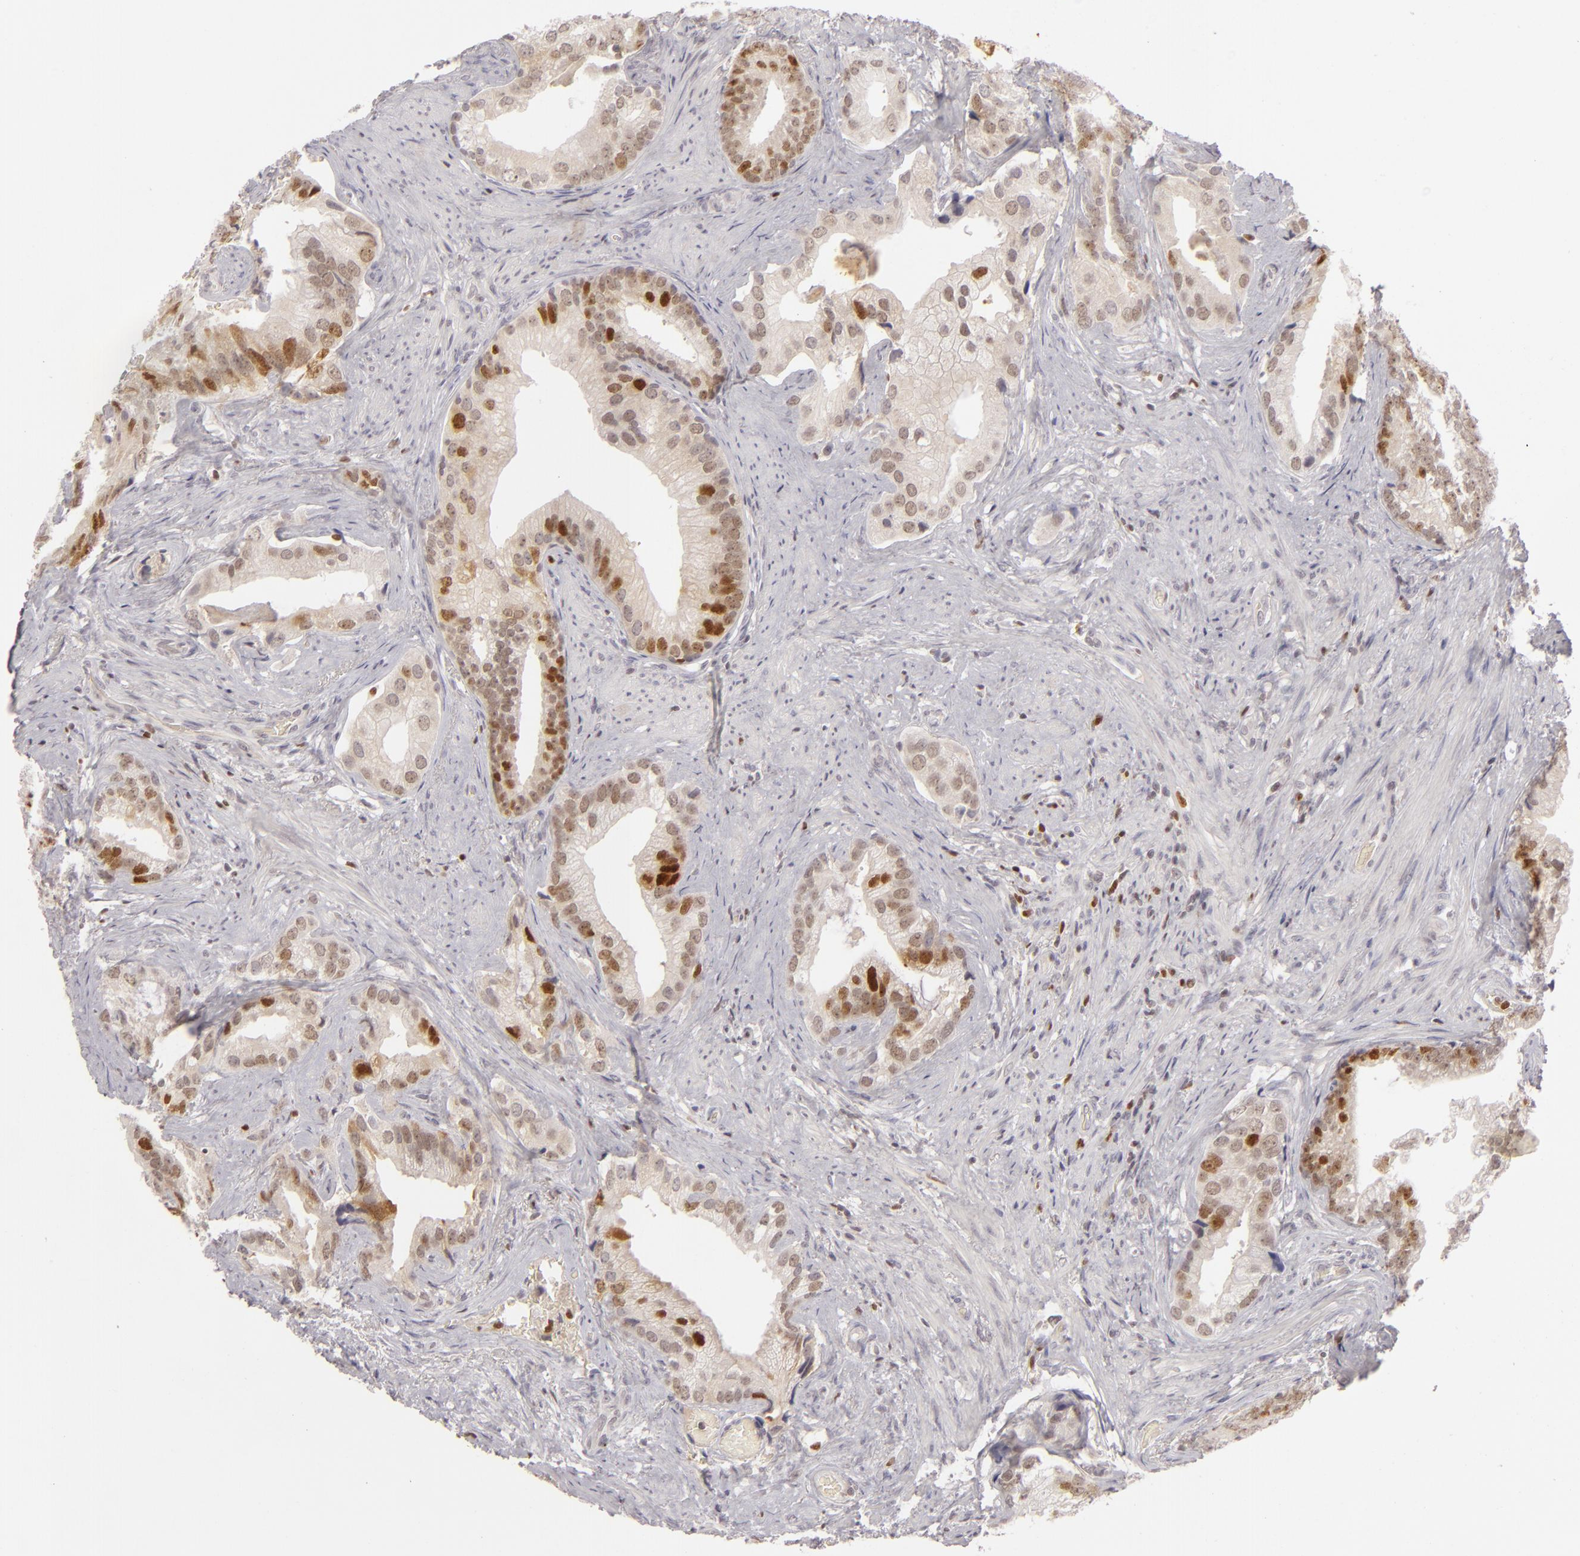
{"staining": {"intensity": "strong", "quantity": "<25%", "location": "nuclear"}, "tissue": "prostate cancer", "cell_type": "Tumor cells", "image_type": "cancer", "snomed": [{"axis": "morphology", "description": "Adenocarcinoma, Low grade"}, {"axis": "topography", "description": "Prostate"}], "caption": "Low-grade adenocarcinoma (prostate) was stained to show a protein in brown. There is medium levels of strong nuclear staining in approximately <25% of tumor cells.", "gene": "FEN1", "patient": {"sex": "male", "age": 71}}